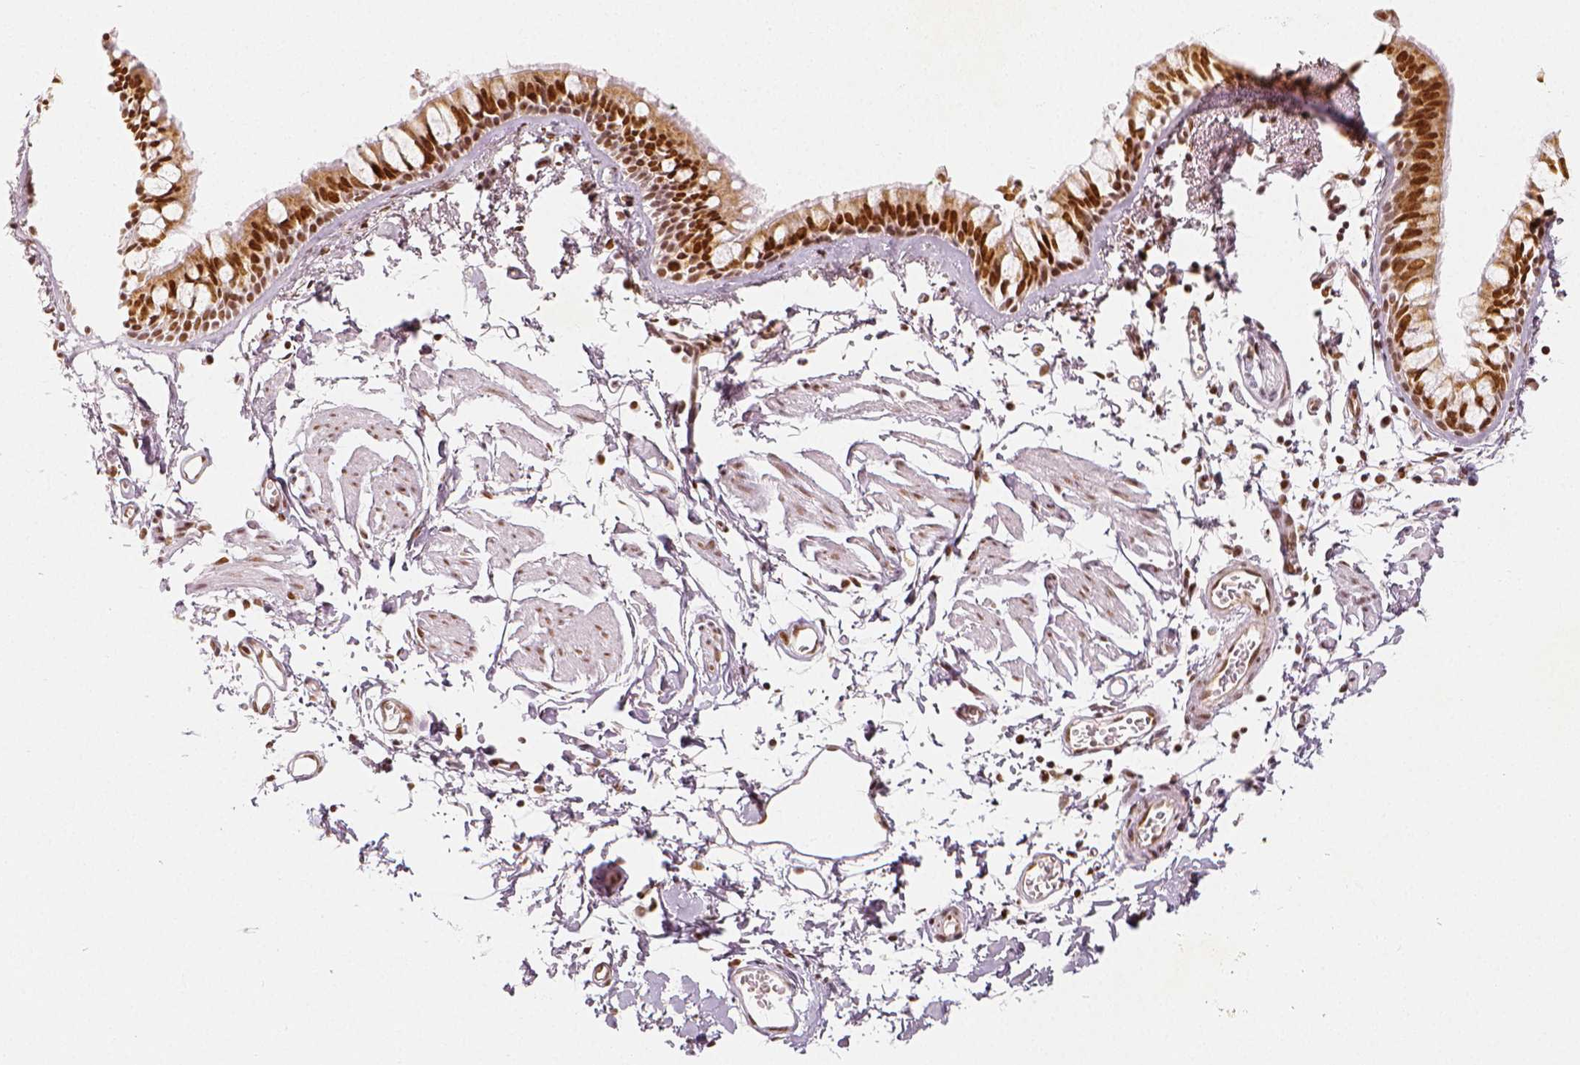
{"staining": {"intensity": "strong", "quantity": ">75%", "location": "nuclear"}, "tissue": "bronchus", "cell_type": "Respiratory epithelial cells", "image_type": "normal", "snomed": [{"axis": "morphology", "description": "Normal tissue, NOS"}, {"axis": "topography", "description": "Cartilage tissue"}, {"axis": "topography", "description": "Bronchus"}], "caption": "The immunohistochemical stain labels strong nuclear expression in respiratory epithelial cells of normal bronchus. (Brightfield microscopy of DAB IHC at high magnification).", "gene": "KDM5B", "patient": {"sex": "female", "age": 59}}